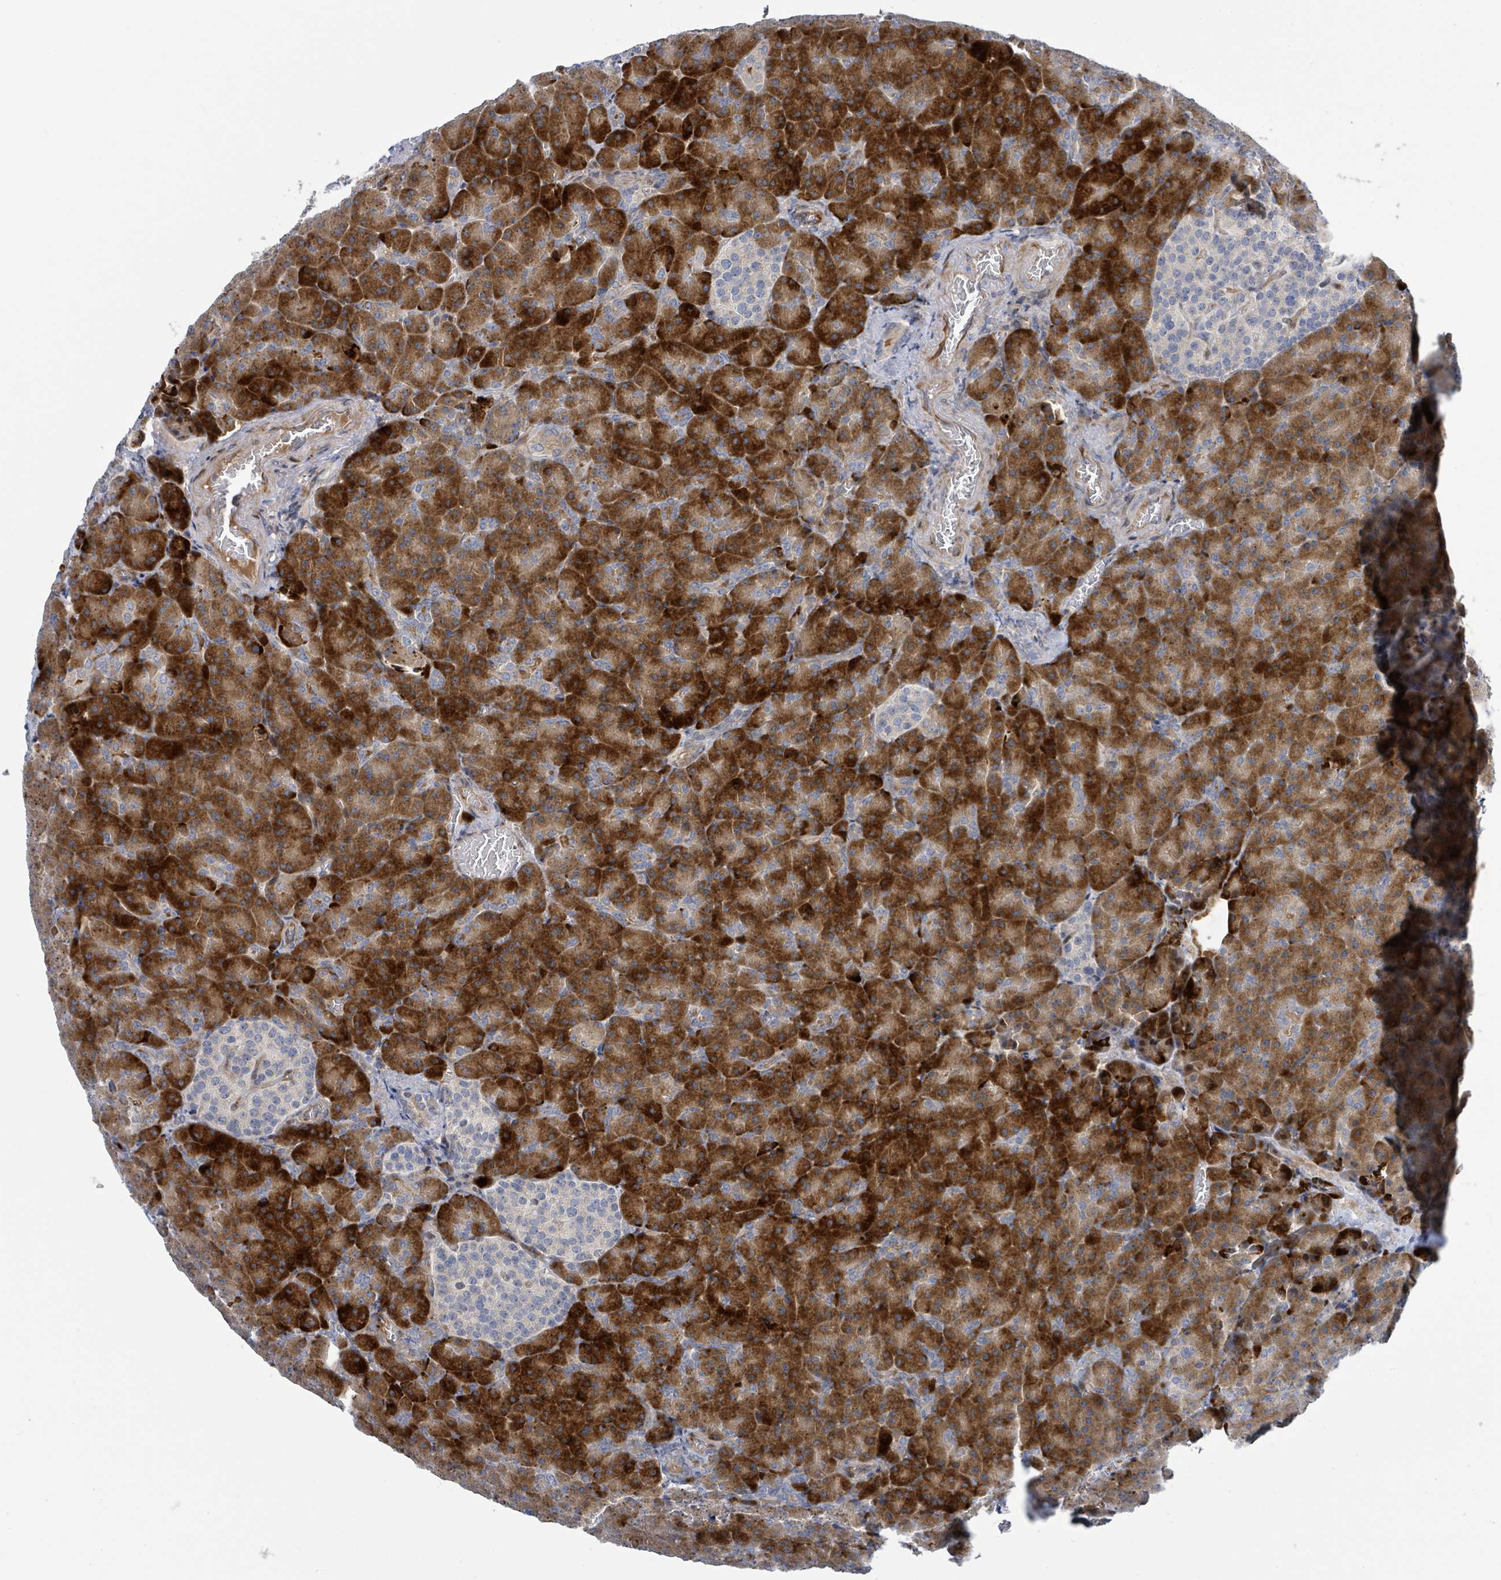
{"staining": {"intensity": "strong", "quantity": ">75%", "location": "cytoplasmic/membranous"}, "tissue": "pancreas", "cell_type": "Exocrine glandular cells", "image_type": "normal", "snomed": [{"axis": "morphology", "description": "Normal tissue, NOS"}, {"axis": "topography", "description": "Pancreas"}], "caption": "A micrograph showing strong cytoplasmic/membranous positivity in approximately >75% of exocrine glandular cells in benign pancreas, as visualized by brown immunohistochemical staining.", "gene": "CFAP210", "patient": {"sex": "female", "age": 74}}